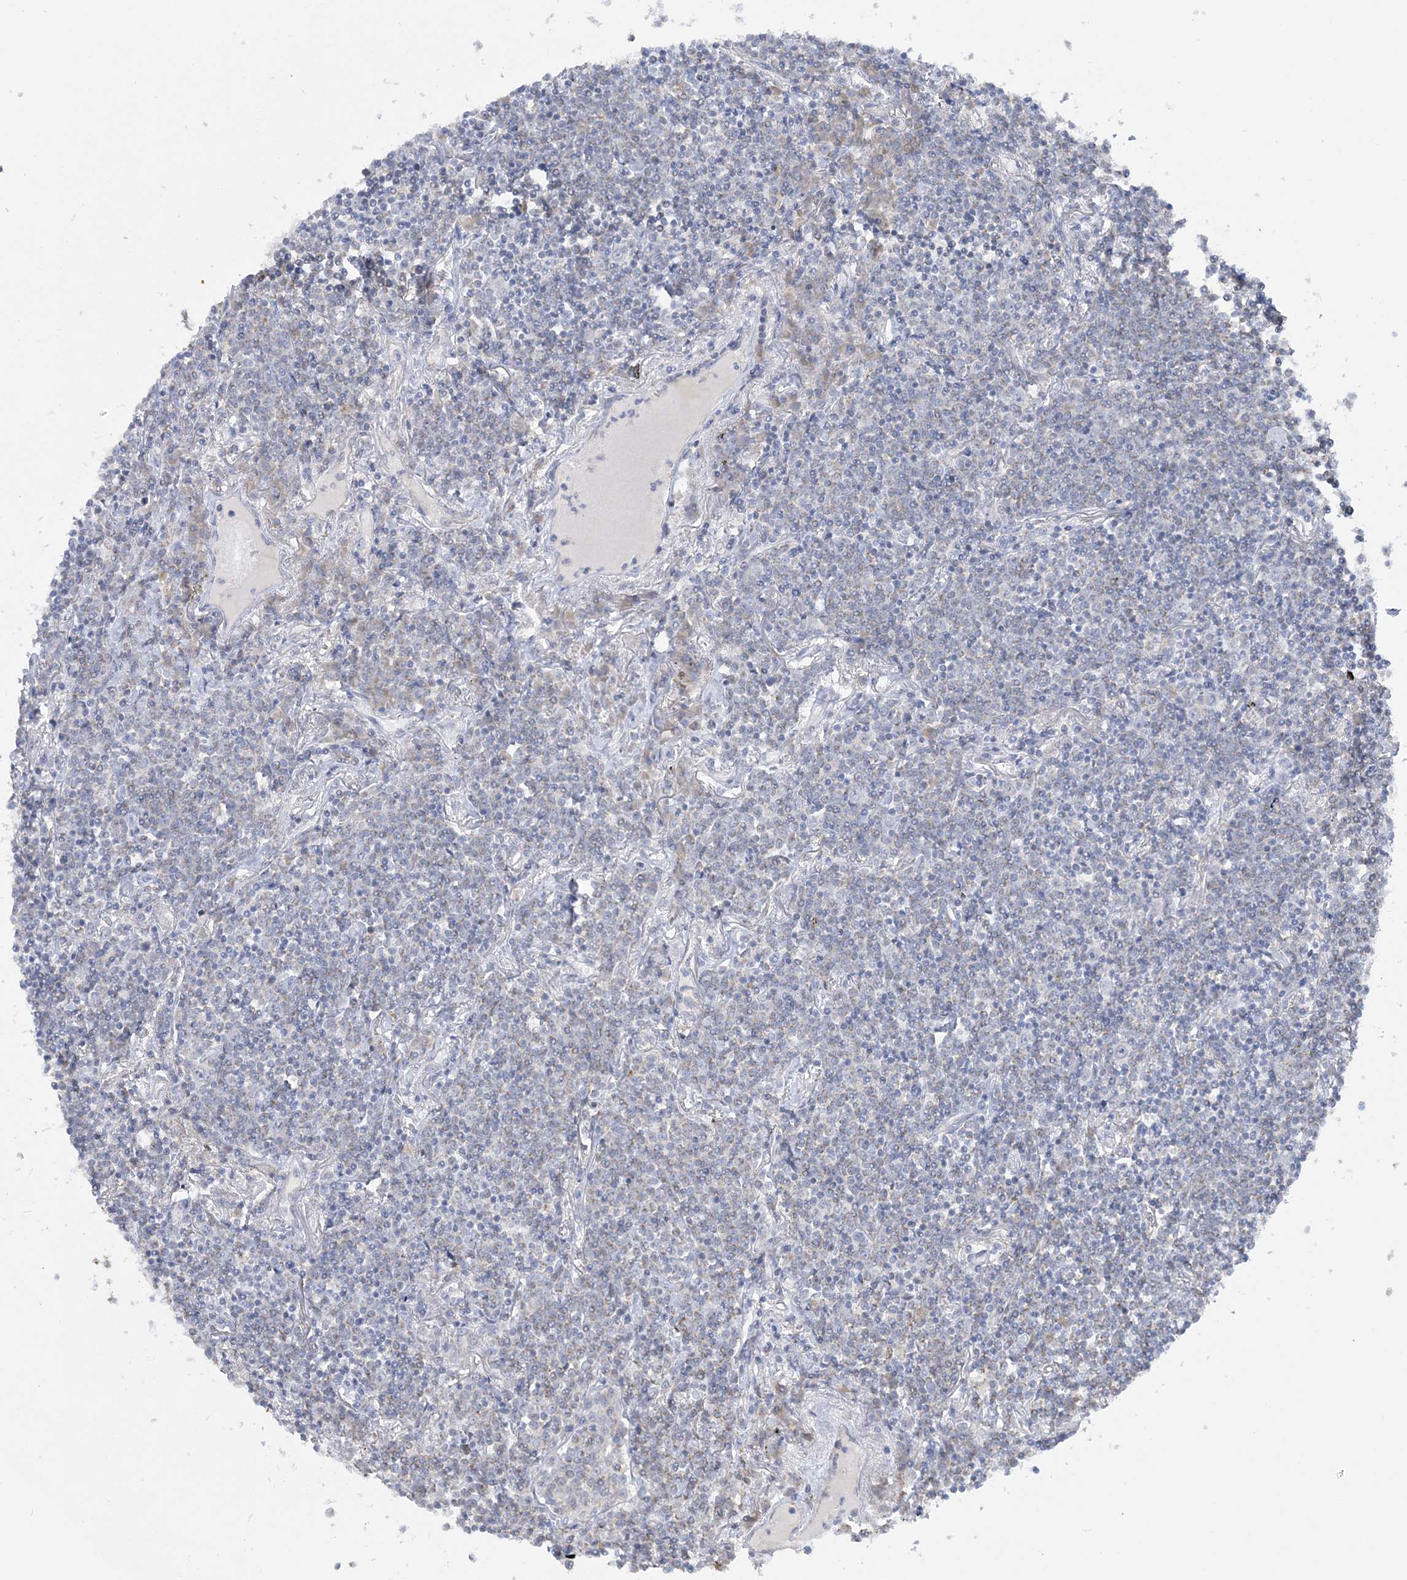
{"staining": {"intensity": "negative", "quantity": "none", "location": "none"}, "tissue": "lymphoma", "cell_type": "Tumor cells", "image_type": "cancer", "snomed": [{"axis": "morphology", "description": "Malignant lymphoma, non-Hodgkin's type, Low grade"}, {"axis": "topography", "description": "Lung"}], "caption": "Protein analysis of lymphoma demonstrates no significant positivity in tumor cells.", "gene": "MMADHC", "patient": {"sex": "female", "age": 71}}